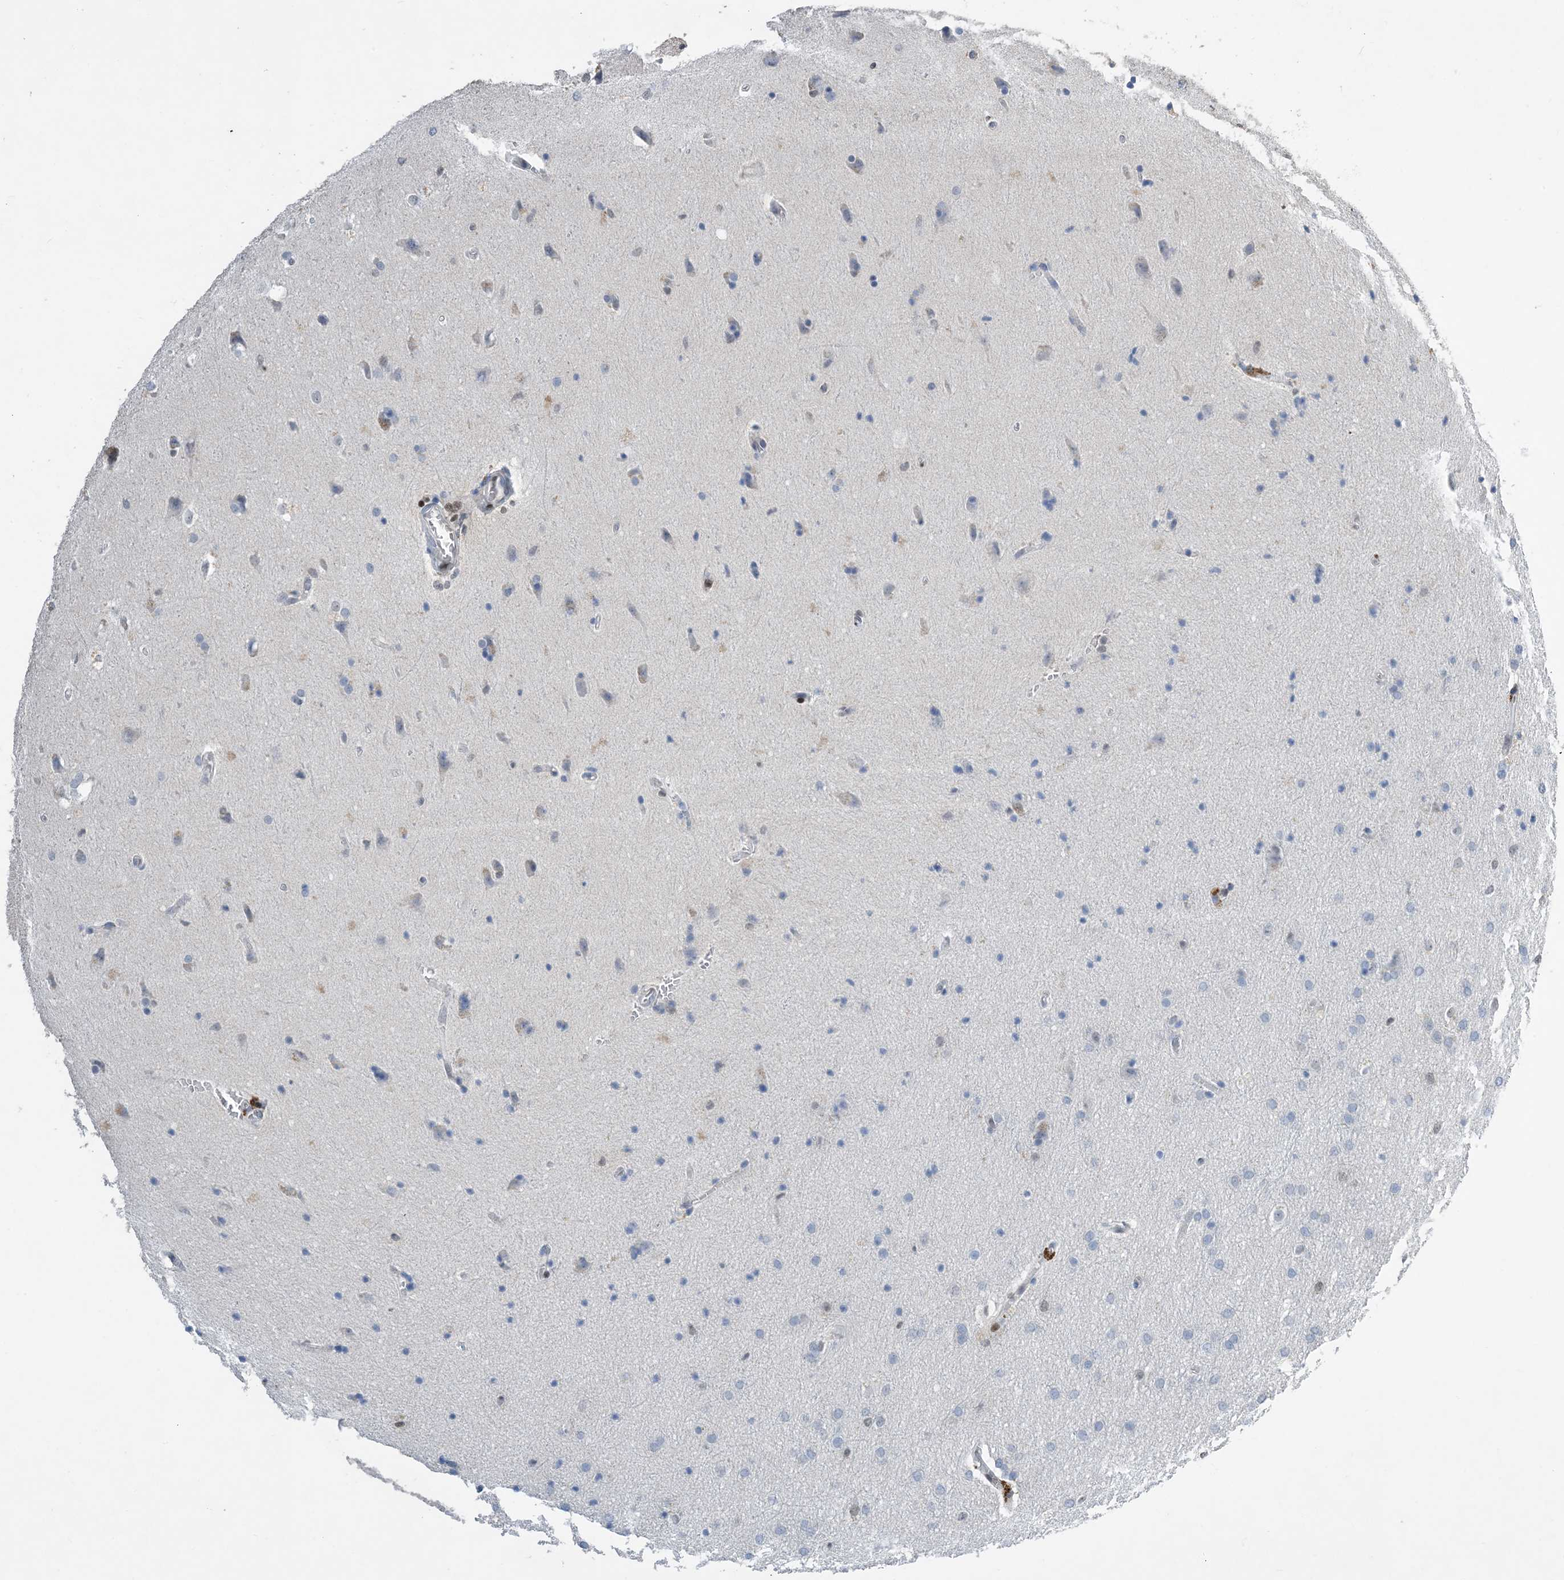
{"staining": {"intensity": "negative", "quantity": "none", "location": "none"}, "tissue": "glioma", "cell_type": "Tumor cells", "image_type": "cancer", "snomed": [{"axis": "morphology", "description": "Glioma, malignant, Low grade"}, {"axis": "topography", "description": "Brain"}], "caption": "The histopathology image displays no staining of tumor cells in malignant glioma (low-grade).", "gene": "SLC25A53", "patient": {"sex": "female", "age": 37}}